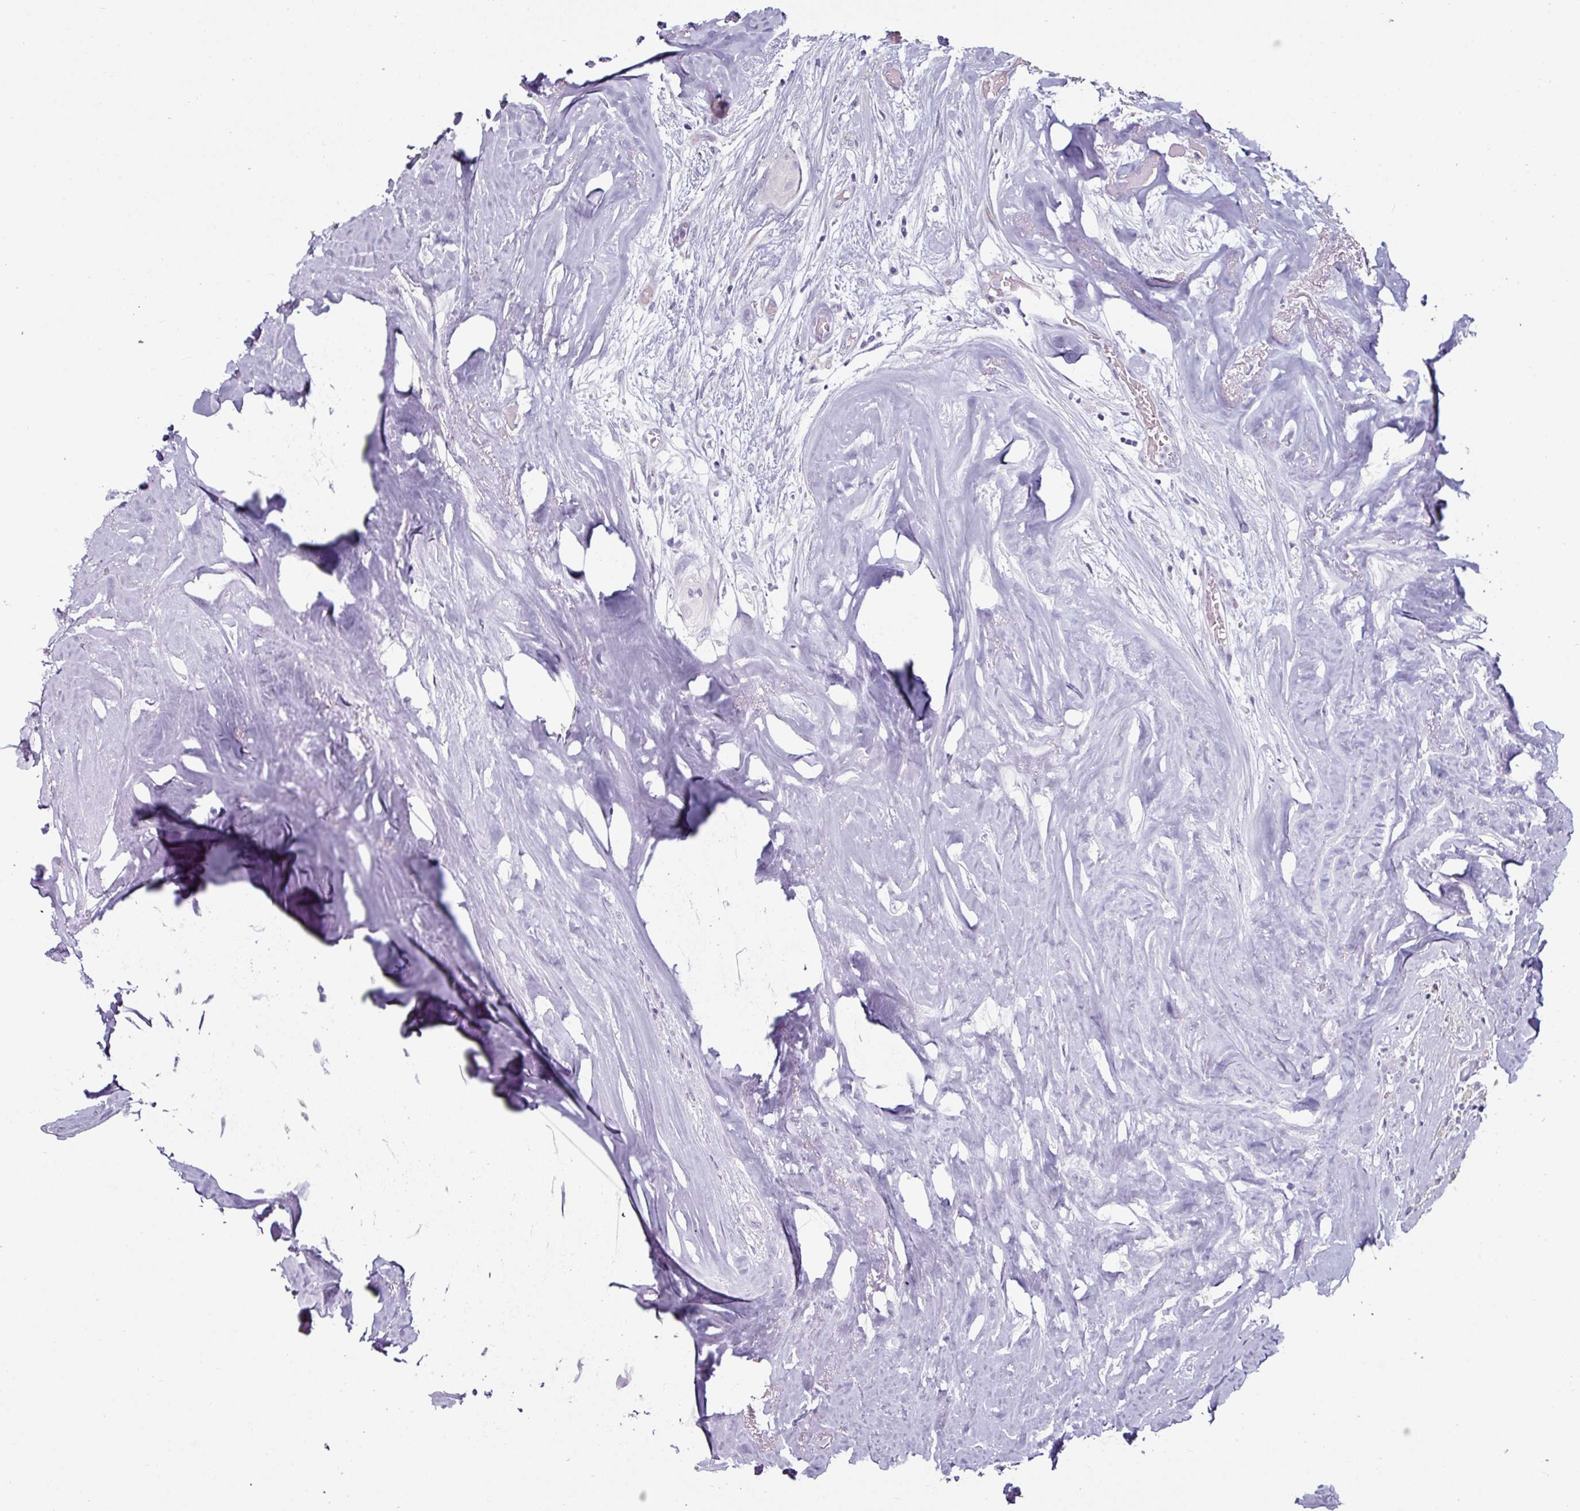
{"staining": {"intensity": "negative", "quantity": "none", "location": "none"}, "tissue": "thyroid cancer", "cell_type": "Tumor cells", "image_type": "cancer", "snomed": [{"axis": "morphology", "description": "Papillary adenocarcinoma, NOS"}, {"axis": "topography", "description": "Thyroid gland"}], "caption": "Tumor cells show no significant positivity in thyroid papillary adenocarcinoma. (Stains: DAB (3,3'-diaminobenzidine) immunohistochemistry with hematoxylin counter stain, Microscopy: brightfield microscopy at high magnification).", "gene": "CLCA1", "patient": {"sex": "female", "age": 59}}